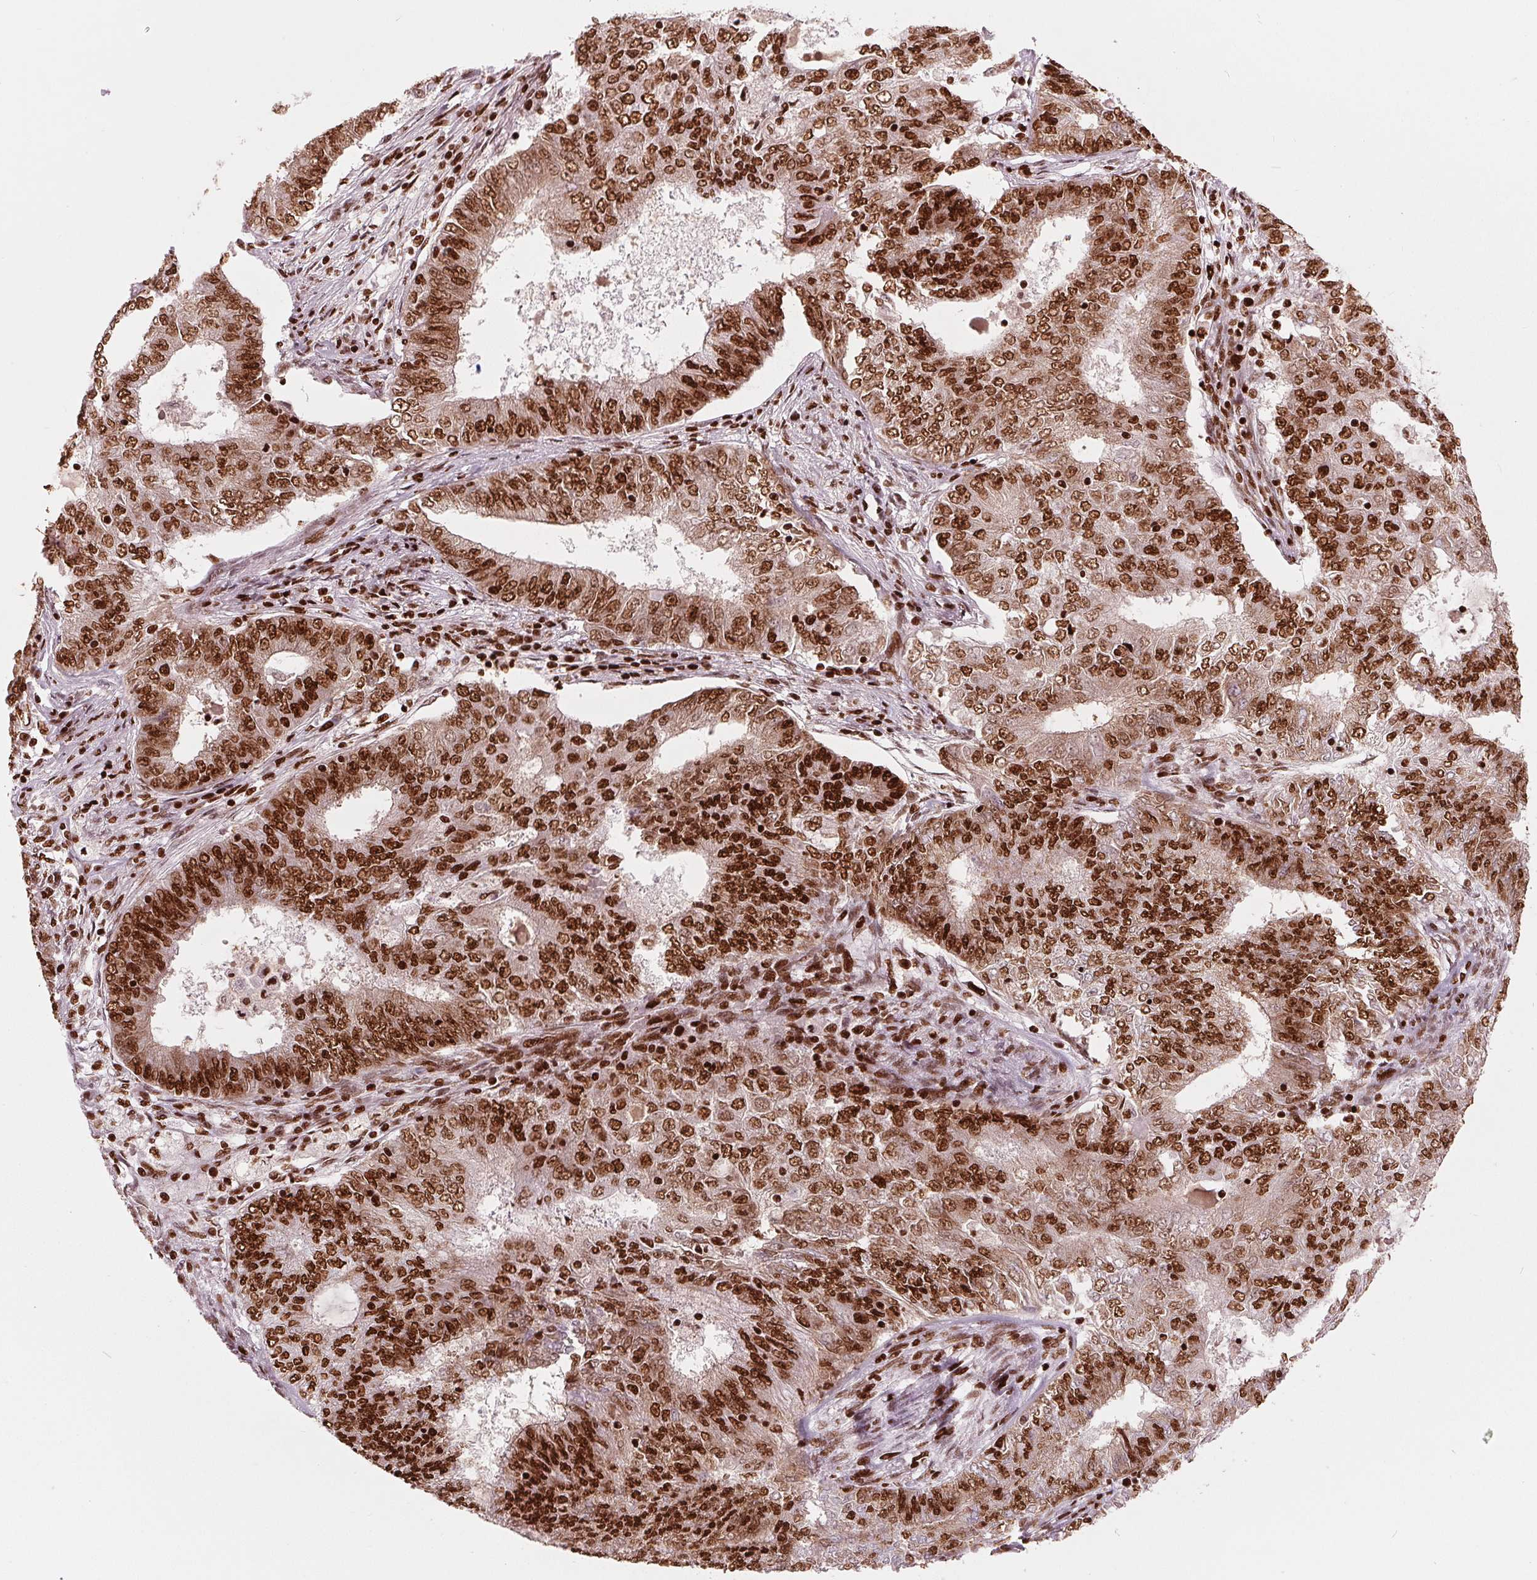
{"staining": {"intensity": "strong", "quantity": ">75%", "location": "nuclear"}, "tissue": "endometrial cancer", "cell_type": "Tumor cells", "image_type": "cancer", "snomed": [{"axis": "morphology", "description": "Adenocarcinoma, NOS"}, {"axis": "topography", "description": "Endometrium"}], "caption": "Protein expression analysis of human endometrial cancer reveals strong nuclear expression in about >75% of tumor cells. Immunohistochemistry (ihc) stains the protein in brown and the nuclei are stained blue.", "gene": "BRD4", "patient": {"sex": "female", "age": 62}}